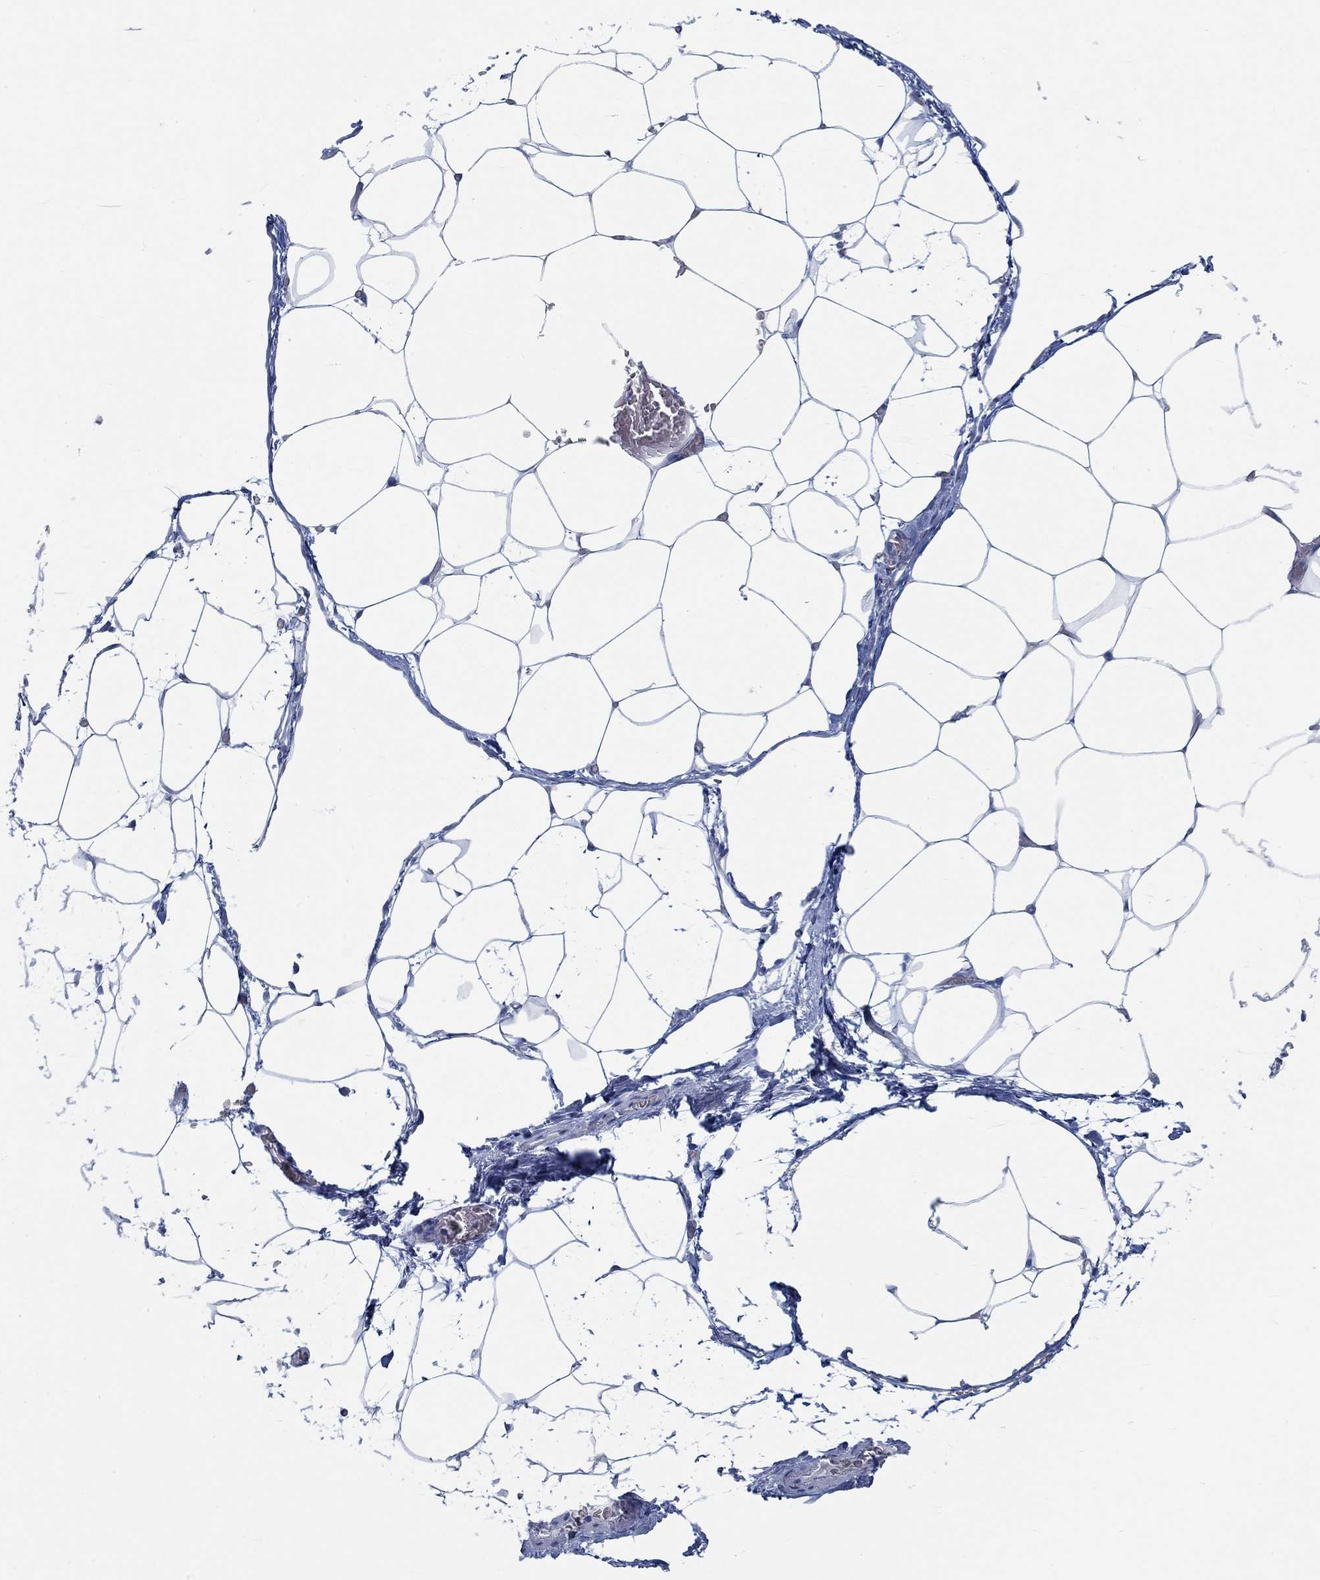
{"staining": {"intensity": "negative", "quantity": "none", "location": "none"}, "tissue": "adipose tissue", "cell_type": "Adipocytes", "image_type": "normal", "snomed": [{"axis": "morphology", "description": "Normal tissue, NOS"}, {"axis": "topography", "description": "Adipose tissue"}], "caption": "The image displays no staining of adipocytes in unremarkable adipose tissue.", "gene": "TEKT4", "patient": {"sex": "male", "age": 57}}